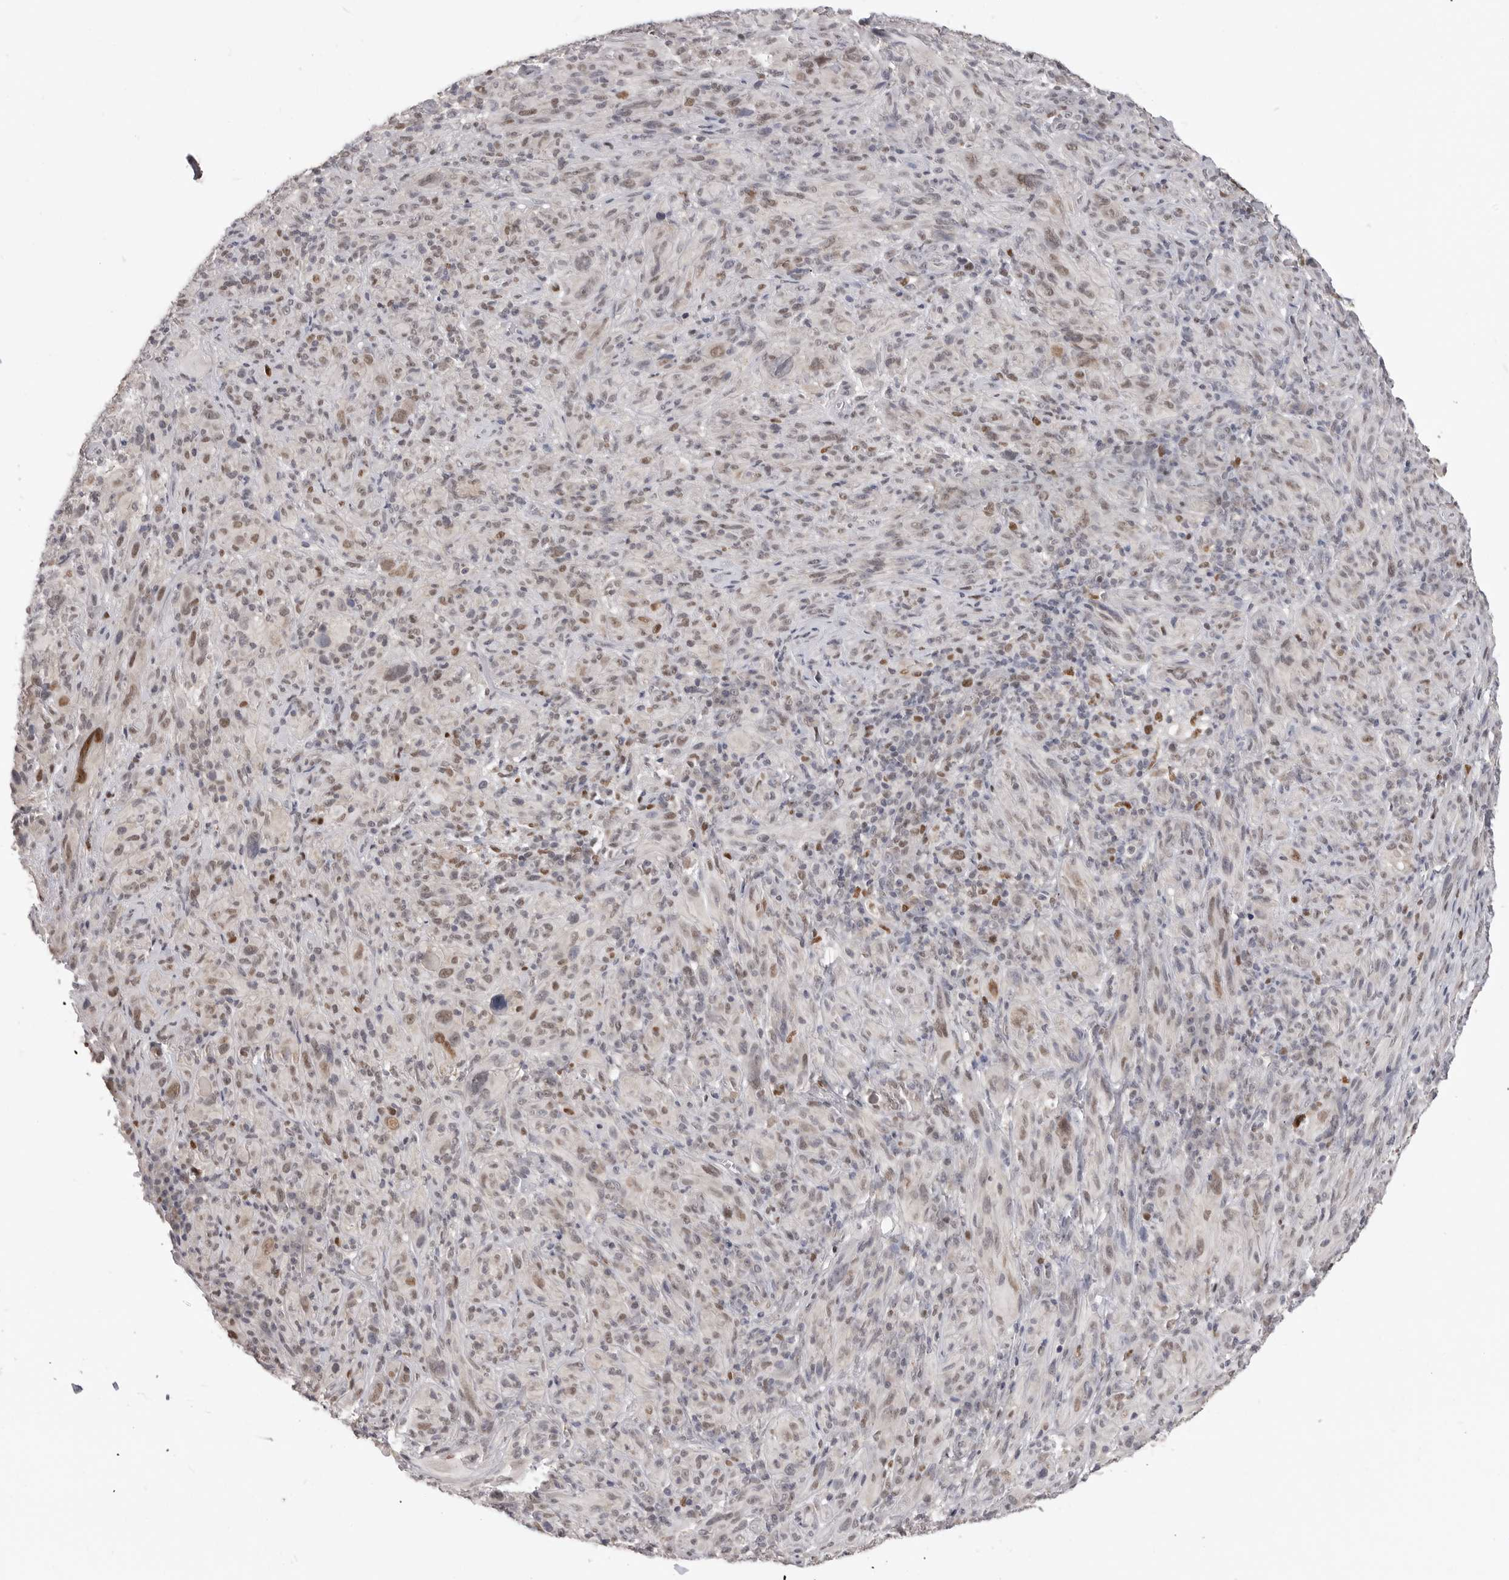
{"staining": {"intensity": "moderate", "quantity": "<25%", "location": "nuclear"}, "tissue": "melanoma", "cell_type": "Tumor cells", "image_type": "cancer", "snomed": [{"axis": "morphology", "description": "Malignant melanoma, NOS"}, {"axis": "topography", "description": "Skin of head"}], "caption": "Protein expression by immunohistochemistry (IHC) reveals moderate nuclear positivity in about <25% of tumor cells in malignant melanoma.", "gene": "SMARCC1", "patient": {"sex": "male", "age": 96}}